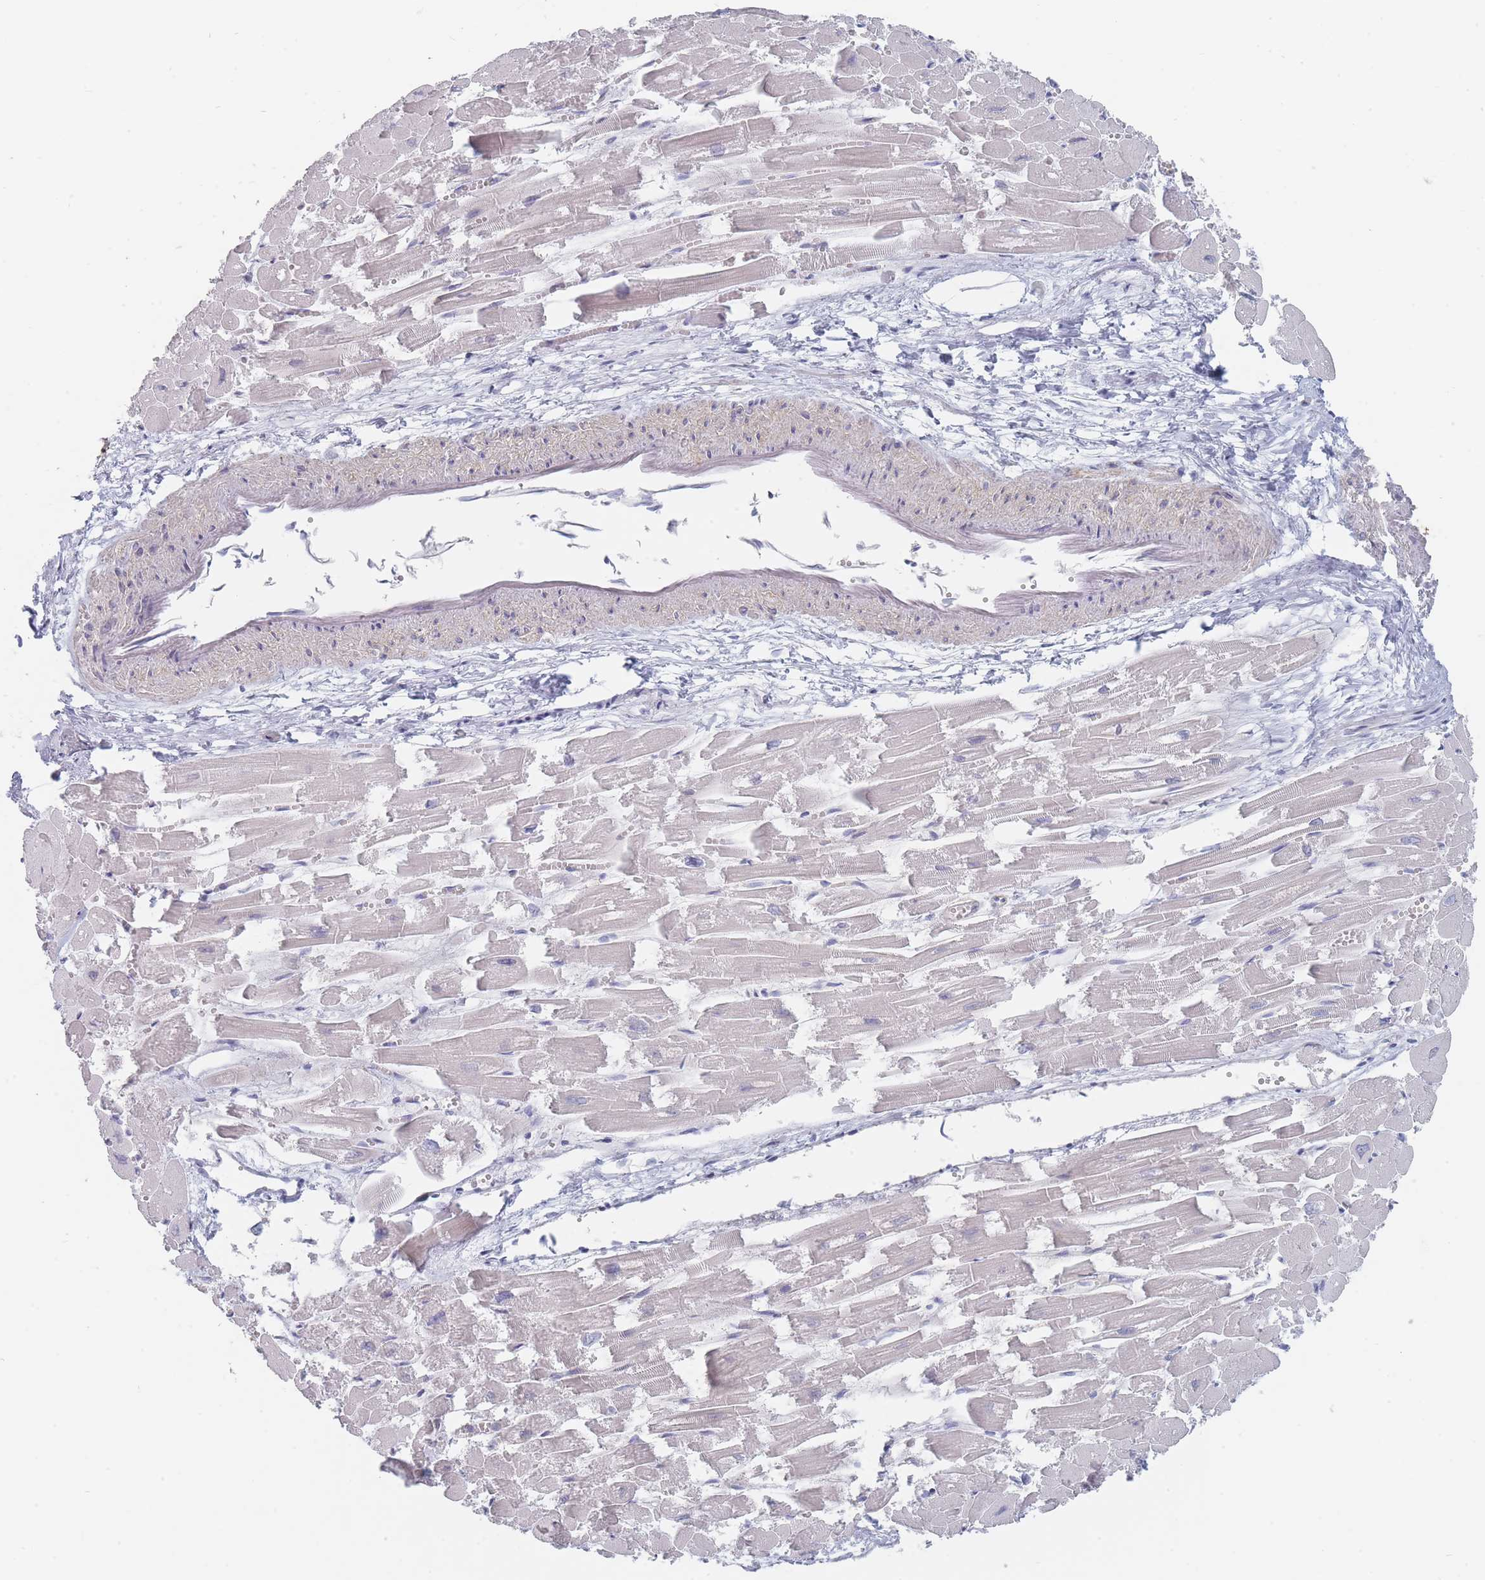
{"staining": {"intensity": "negative", "quantity": "none", "location": "none"}, "tissue": "heart muscle", "cell_type": "Cardiomyocytes", "image_type": "normal", "snomed": [{"axis": "morphology", "description": "Normal tissue, NOS"}, {"axis": "topography", "description": "Heart"}], "caption": "This image is of unremarkable heart muscle stained with IHC to label a protein in brown with the nuclei are counter-stained blue. There is no staining in cardiomyocytes. (DAB (3,3'-diaminobenzidine) immunohistochemistry visualized using brightfield microscopy, high magnification).", "gene": "SPATS1", "patient": {"sex": "male", "age": 54}}